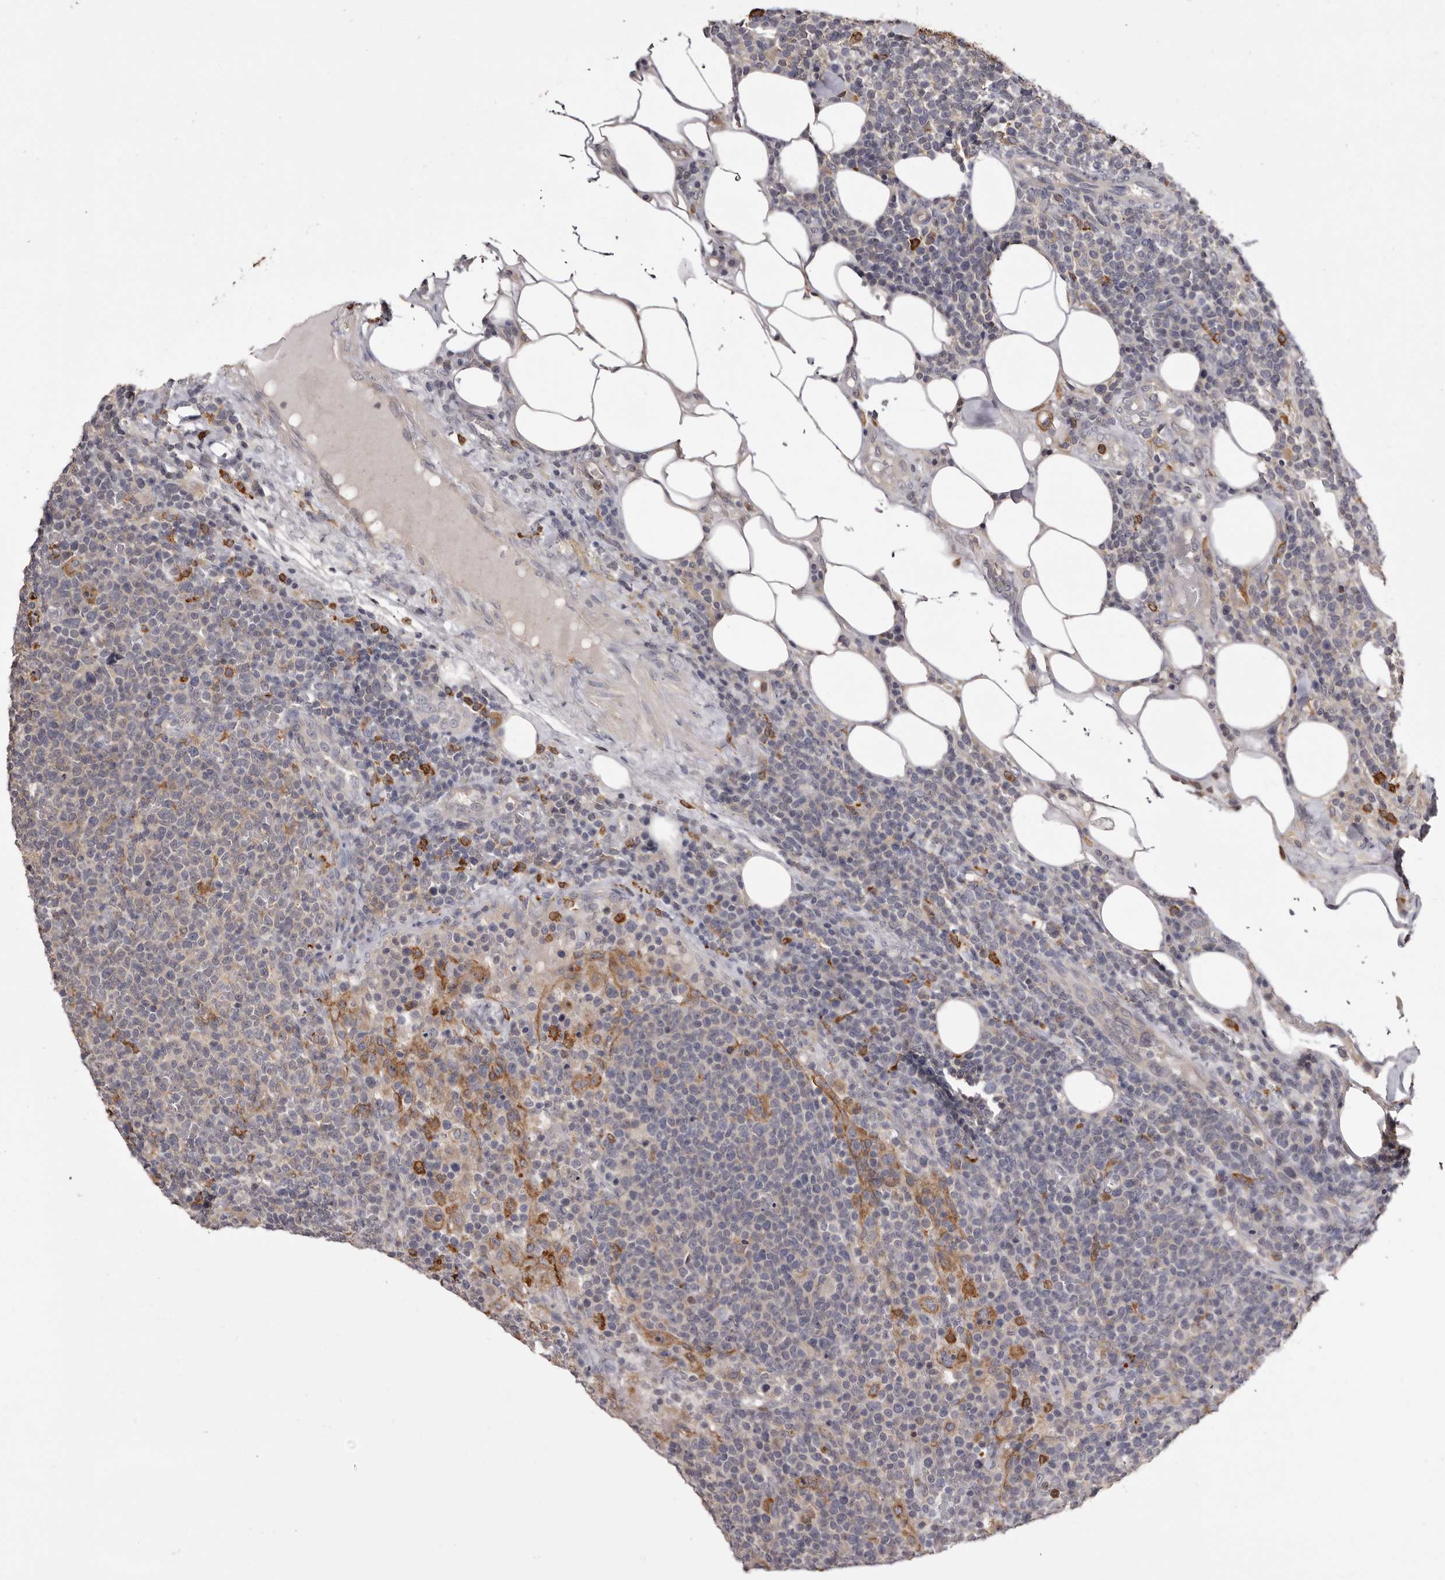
{"staining": {"intensity": "negative", "quantity": "none", "location": "none"}, "tissue": "lymphoma", "cell_type": "Tumor cells", "image_type": "cancer", "snomed": [{"axis": "morphology", "description": "Malignant lymphoma, non-Hodgkin's type, High grade"}, {"axis": "topography", "description": "Lymph node"}], "caption": "The photomicrograph reveals no staining of tumor cells in lymphoma. The staining is performed using DAB brown chromogen with nuclei counter-stained in using hematoxylin.", "gene": "TNNI1", "patient": {"sex": "male", "age": 61}}